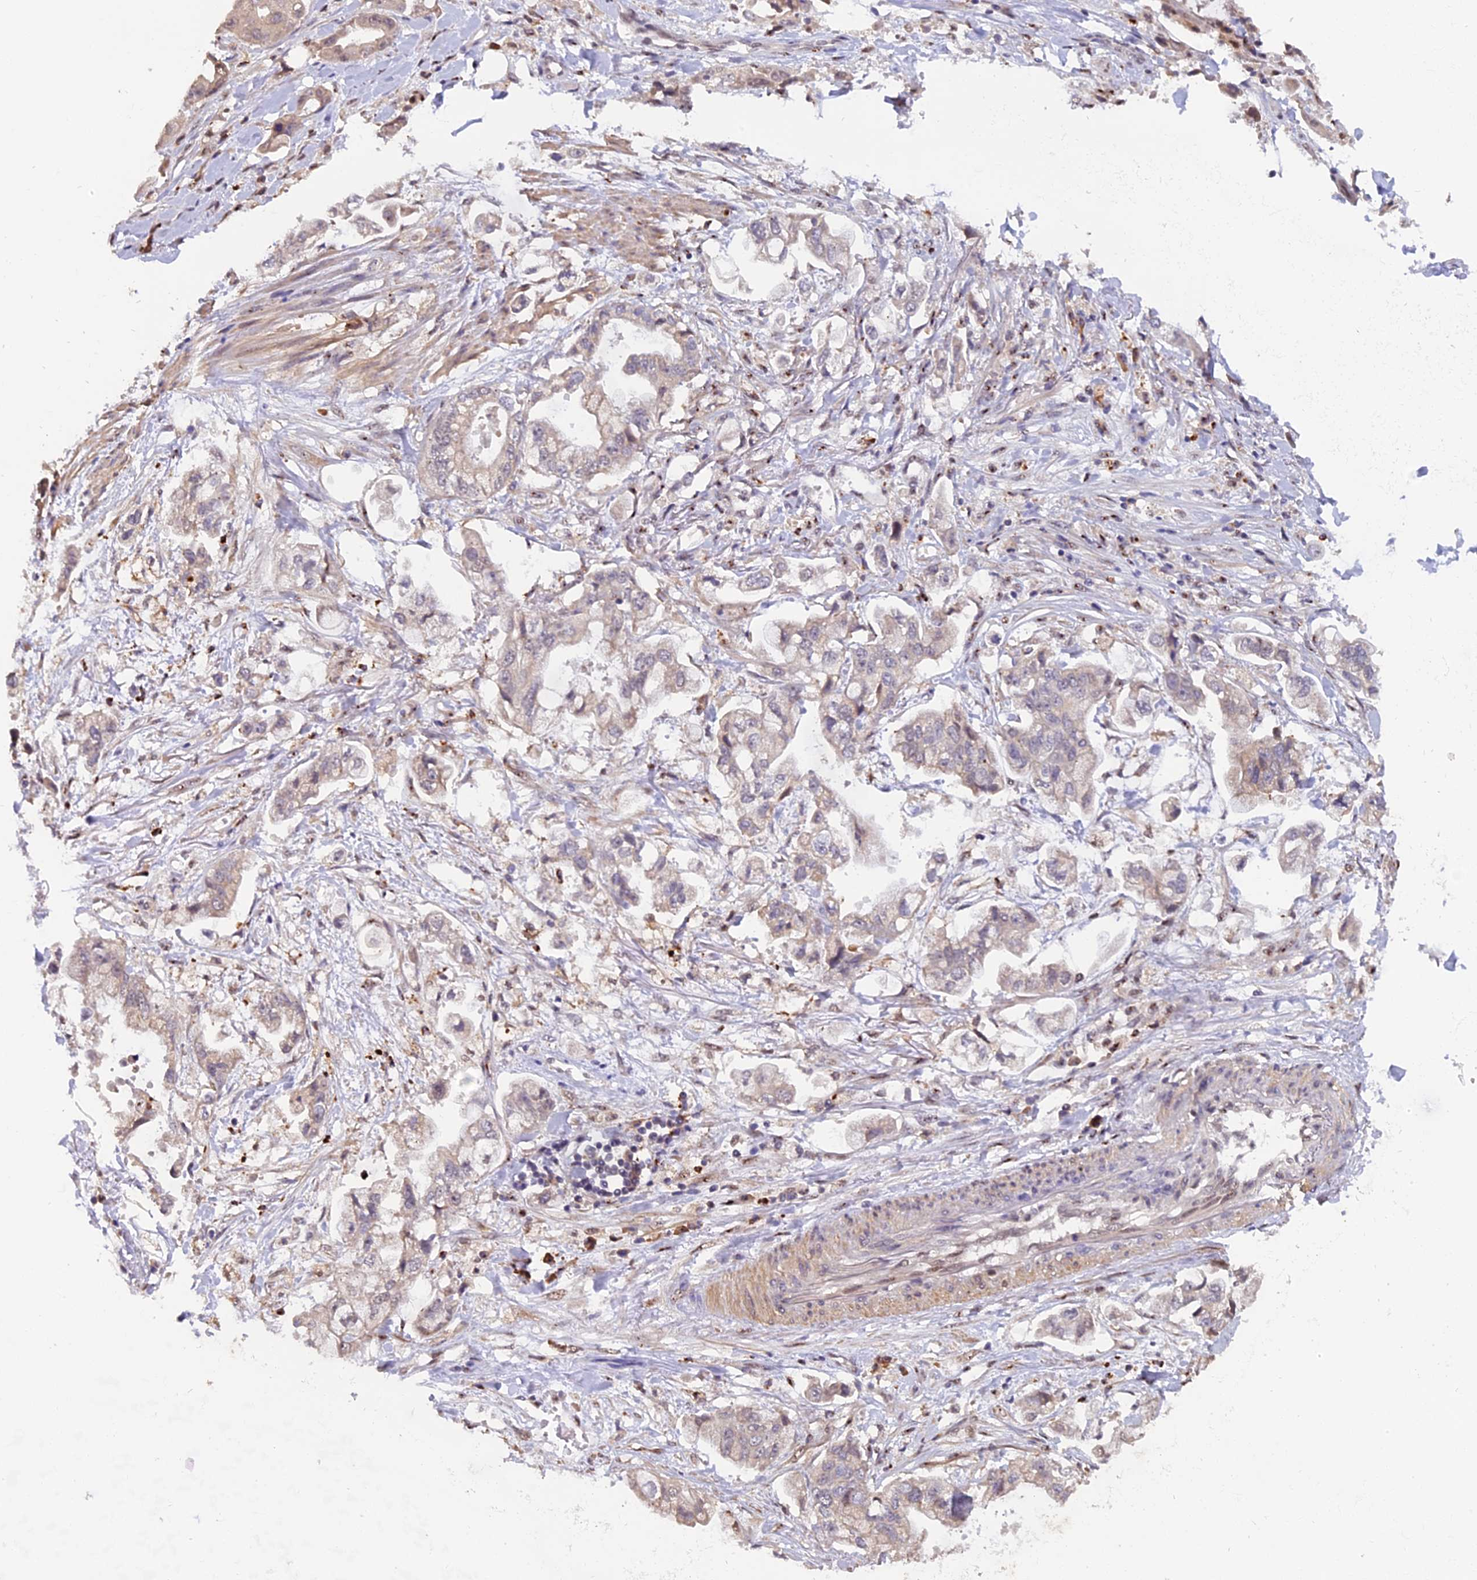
{"staining": {"intensity": "negative", "quantity": "none", "location": "none"}, "tissue": "stomach cancer", "cell_type": "Tumor cells", "image_type": "cancer", "snomed": [{"axis": "morphology", "description": "Adenocarcinoma, NOS"}, {"axis": "topography", "description": "Stomach"}], "caption": "IHC photomicrograph of adenocarcinoma (stomach) stained for a protein (brown), which shows no positivity in tumor cells. The staining is performed using DAB (3,3'-diaminobenzidine) brown chromogen with nuclei counter-stained in using hematoxylin.", "gene": "FAM118B", "patient": {"sex": "male", "age": 62}}